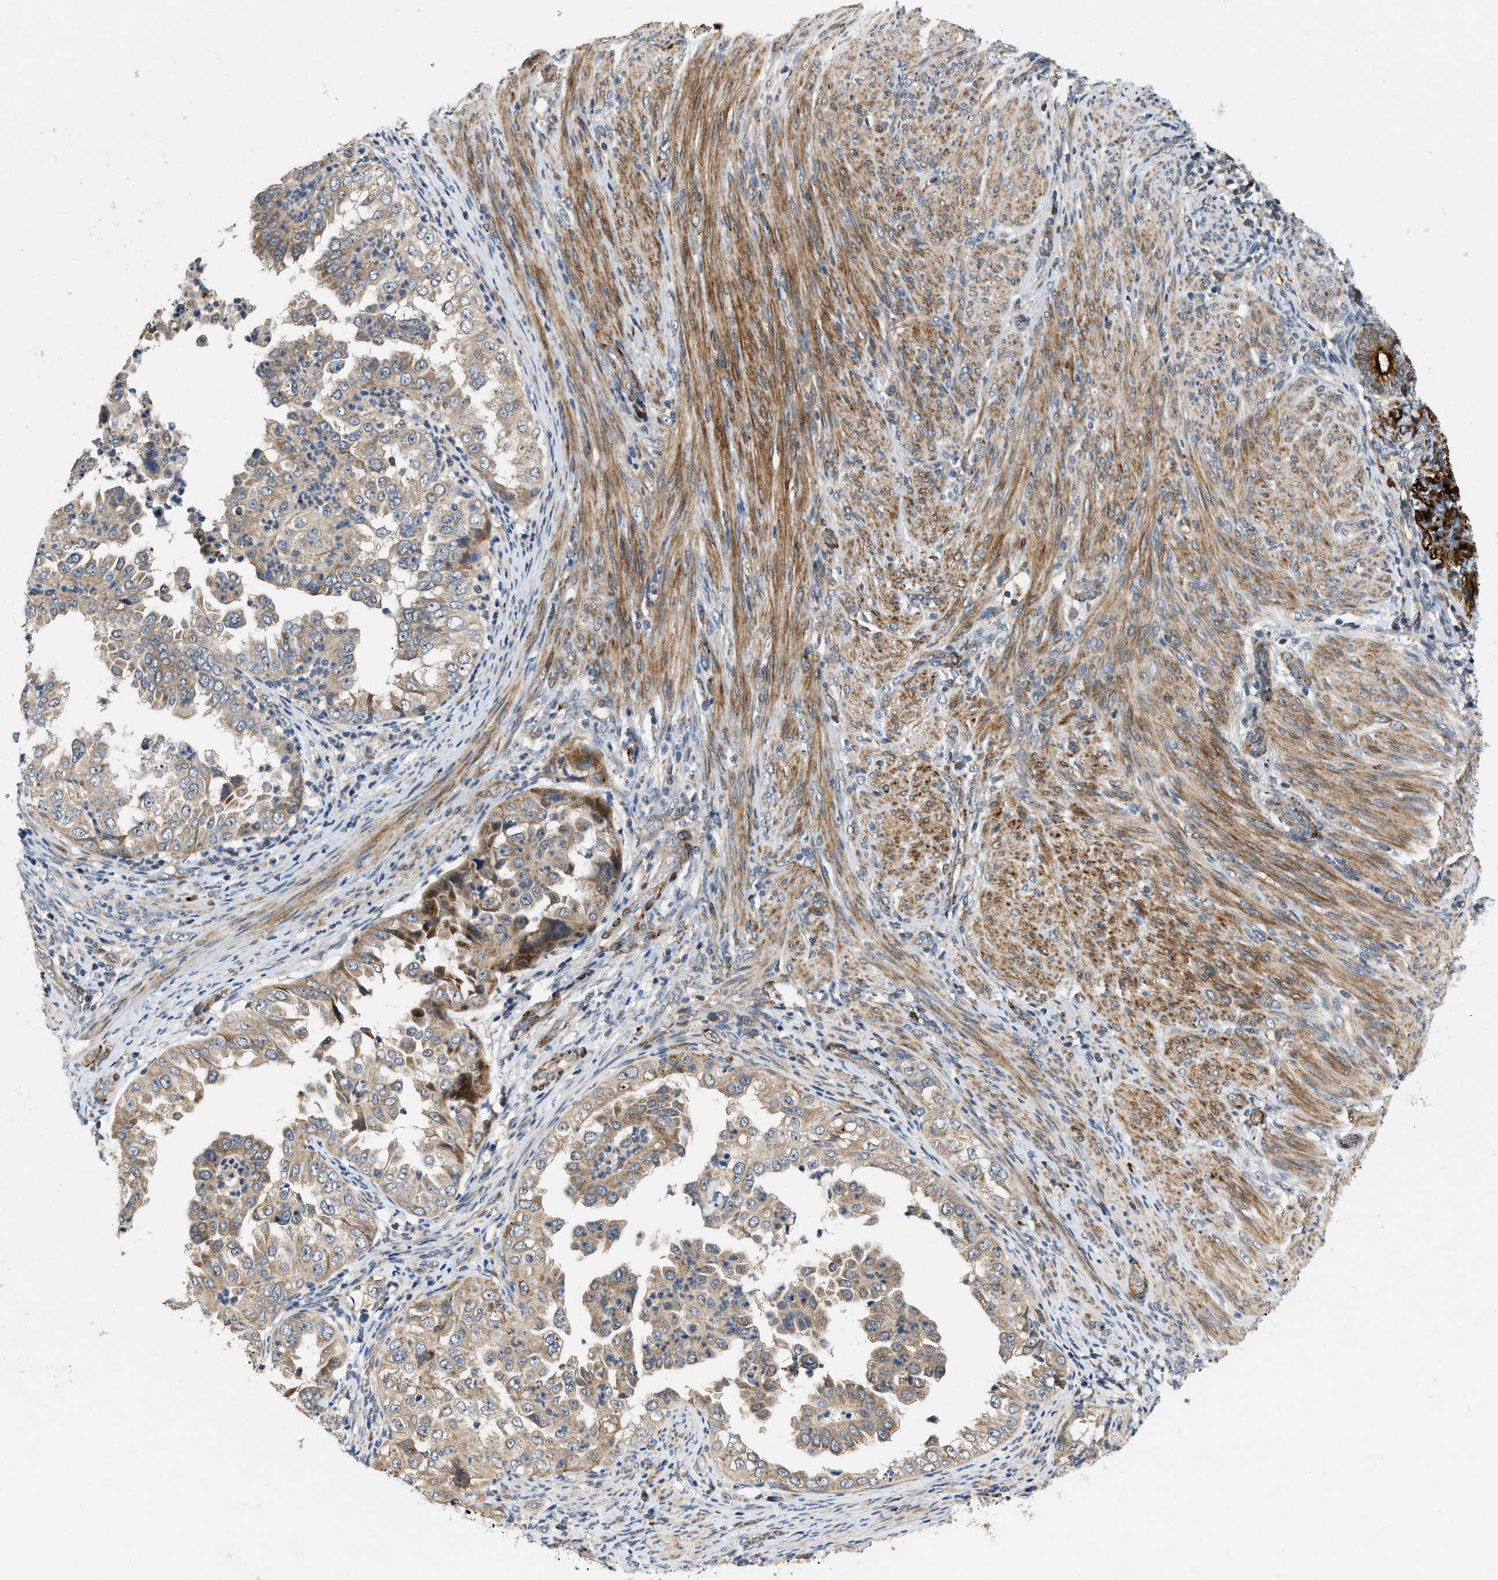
{"staining": {"intensity": "moderate", "quantity": ">75%", "location": "cytoplasmic/membranous"}, "tissue": "endometrial cancer", "cell_type": "Tumor cells", "image_type": "cancer", "snomed": [{"axis": "morphology", "description": "Adenocarcinoma, NOS"}, {"axis": "topography", "description": "Endometrium"}], "caption": "Immunohistochemistry (IHC) (DAB) staining of human adenocarcinoma (endometrial) exhibits moderate cytoplasmic/membranous protein positivity in about >75% of tumor cells.", "gene": "ZNF599", "patient": {"sex": "female", "age": 85}}